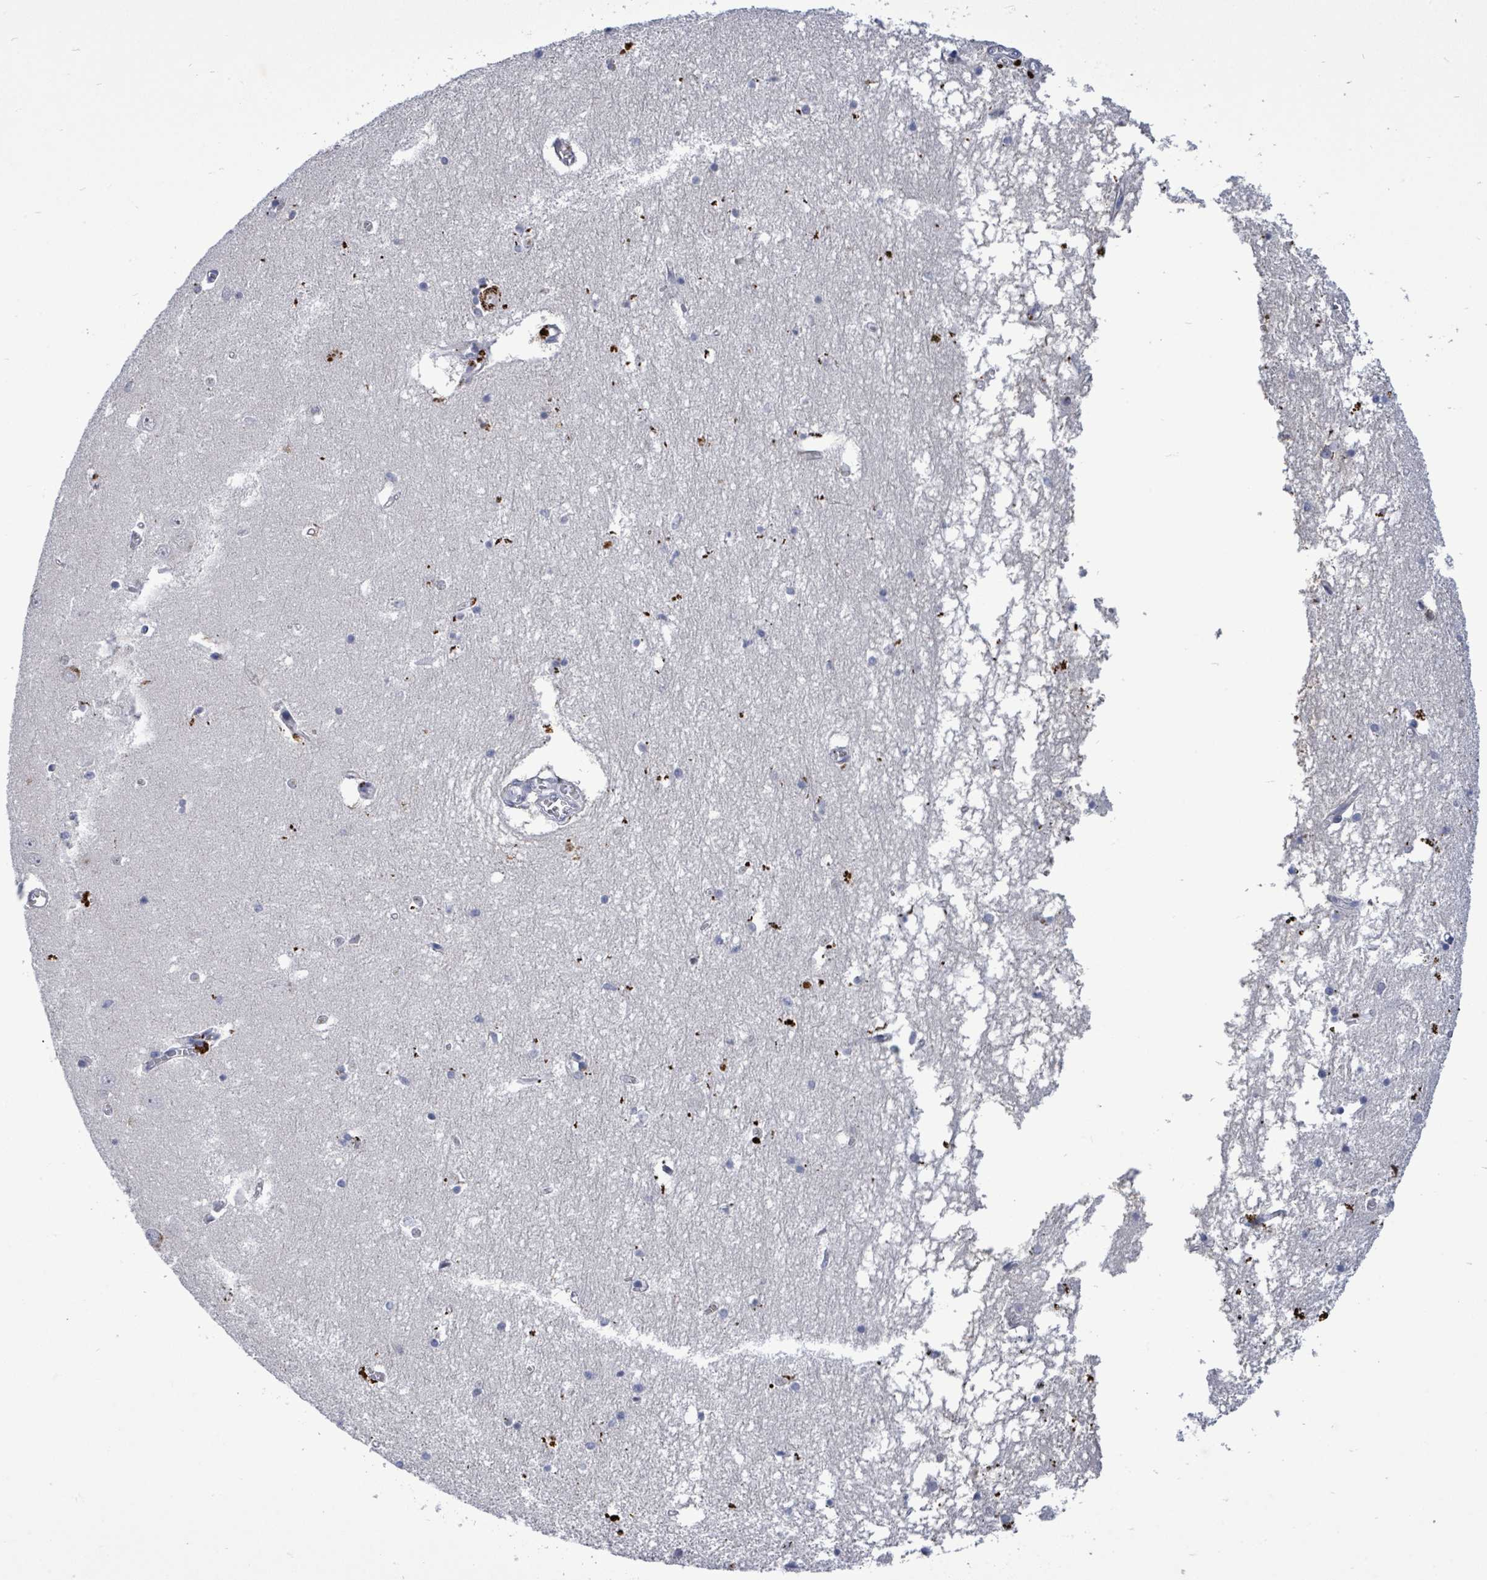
{"staining": {"intensity": "negative", "quantity": "none", "location": "none"}, "tissue": "hippocampus", "cell_type": "Glial cells", "image_type": "normal", "snomed": [{"axis": "morphology", "description": "Normal tissue, NOS"}, {"axis": "topography", "description": "Hippocampus"}], "caption": "This histopathology image is of unremarkable hippocampus stained with IHC to label a protein in brown with the nuclei are counter-stained blue. There is no positivity in glial cells.", "gene": "CT45A10", "patient": {"sex": "male", "age": 70}}